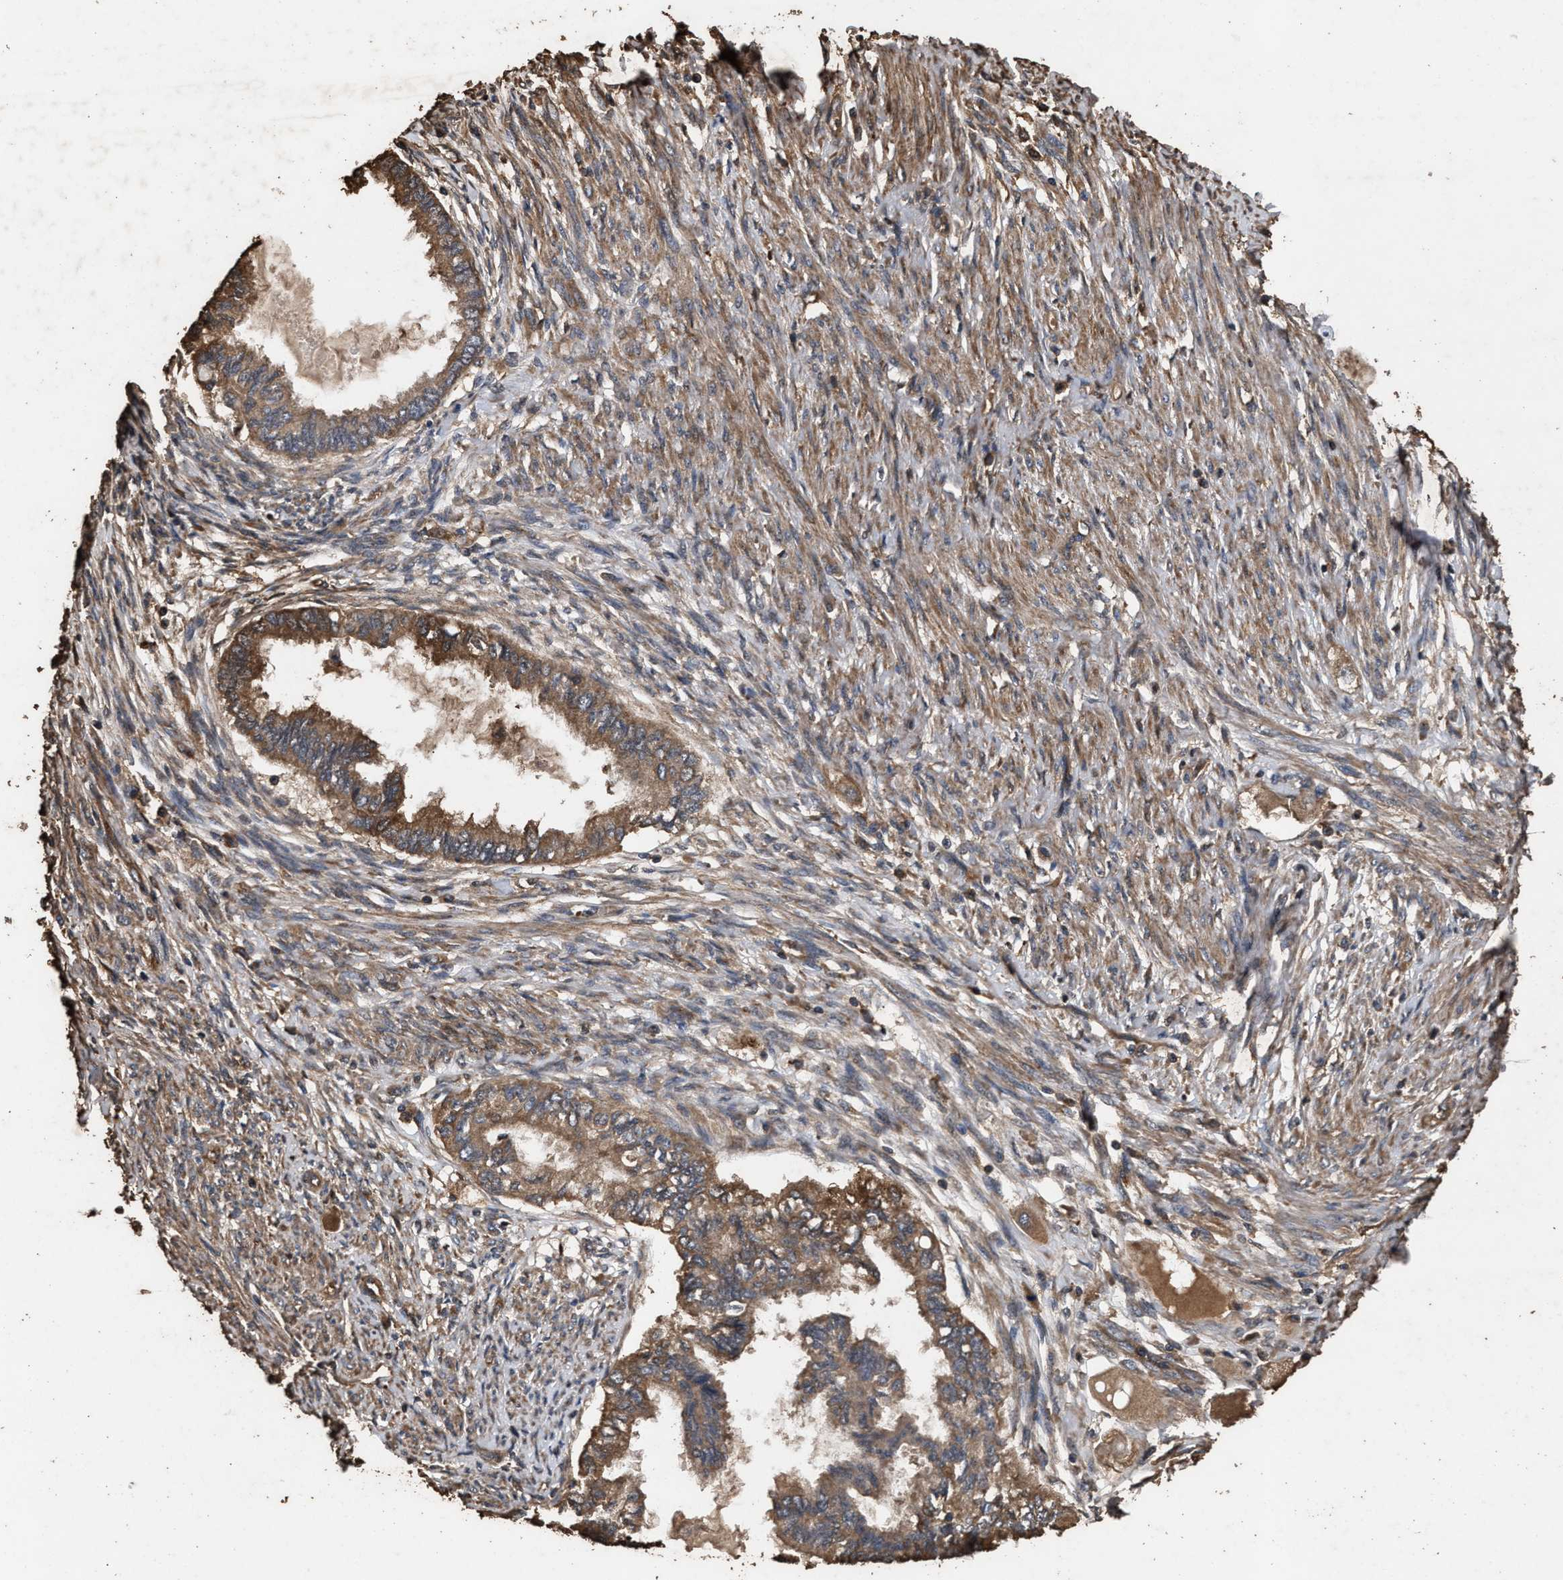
{"staining": {"intensity": "moderate", "quantity": ">75%", "location": "cytoplasmic/membranous"}, "tissue": "cervical cancer", "cell_type": "Tumor cells", "image_type": "cancer", "snomed": [{"axis": "morphology", "description": "Normal tissue, NOS"}, {"axis": "morphology", "description": "Adenocarcinoma, NOS"}, {"axis": "topography", "description": "Cervix"}, {"axis": "topography", "description": "Endometrium"}], "caption": "DAB immunohistochemical staining of cervical adenocarcinoma displays moderate cytoplasmic/membranous protein positivity in about >75% of tumor cells. The protein of interest is shown in brown color, while the nuclei are stained blue.", "gene": "KYAT1", "patient": {"sex": "female", "age": 86}}